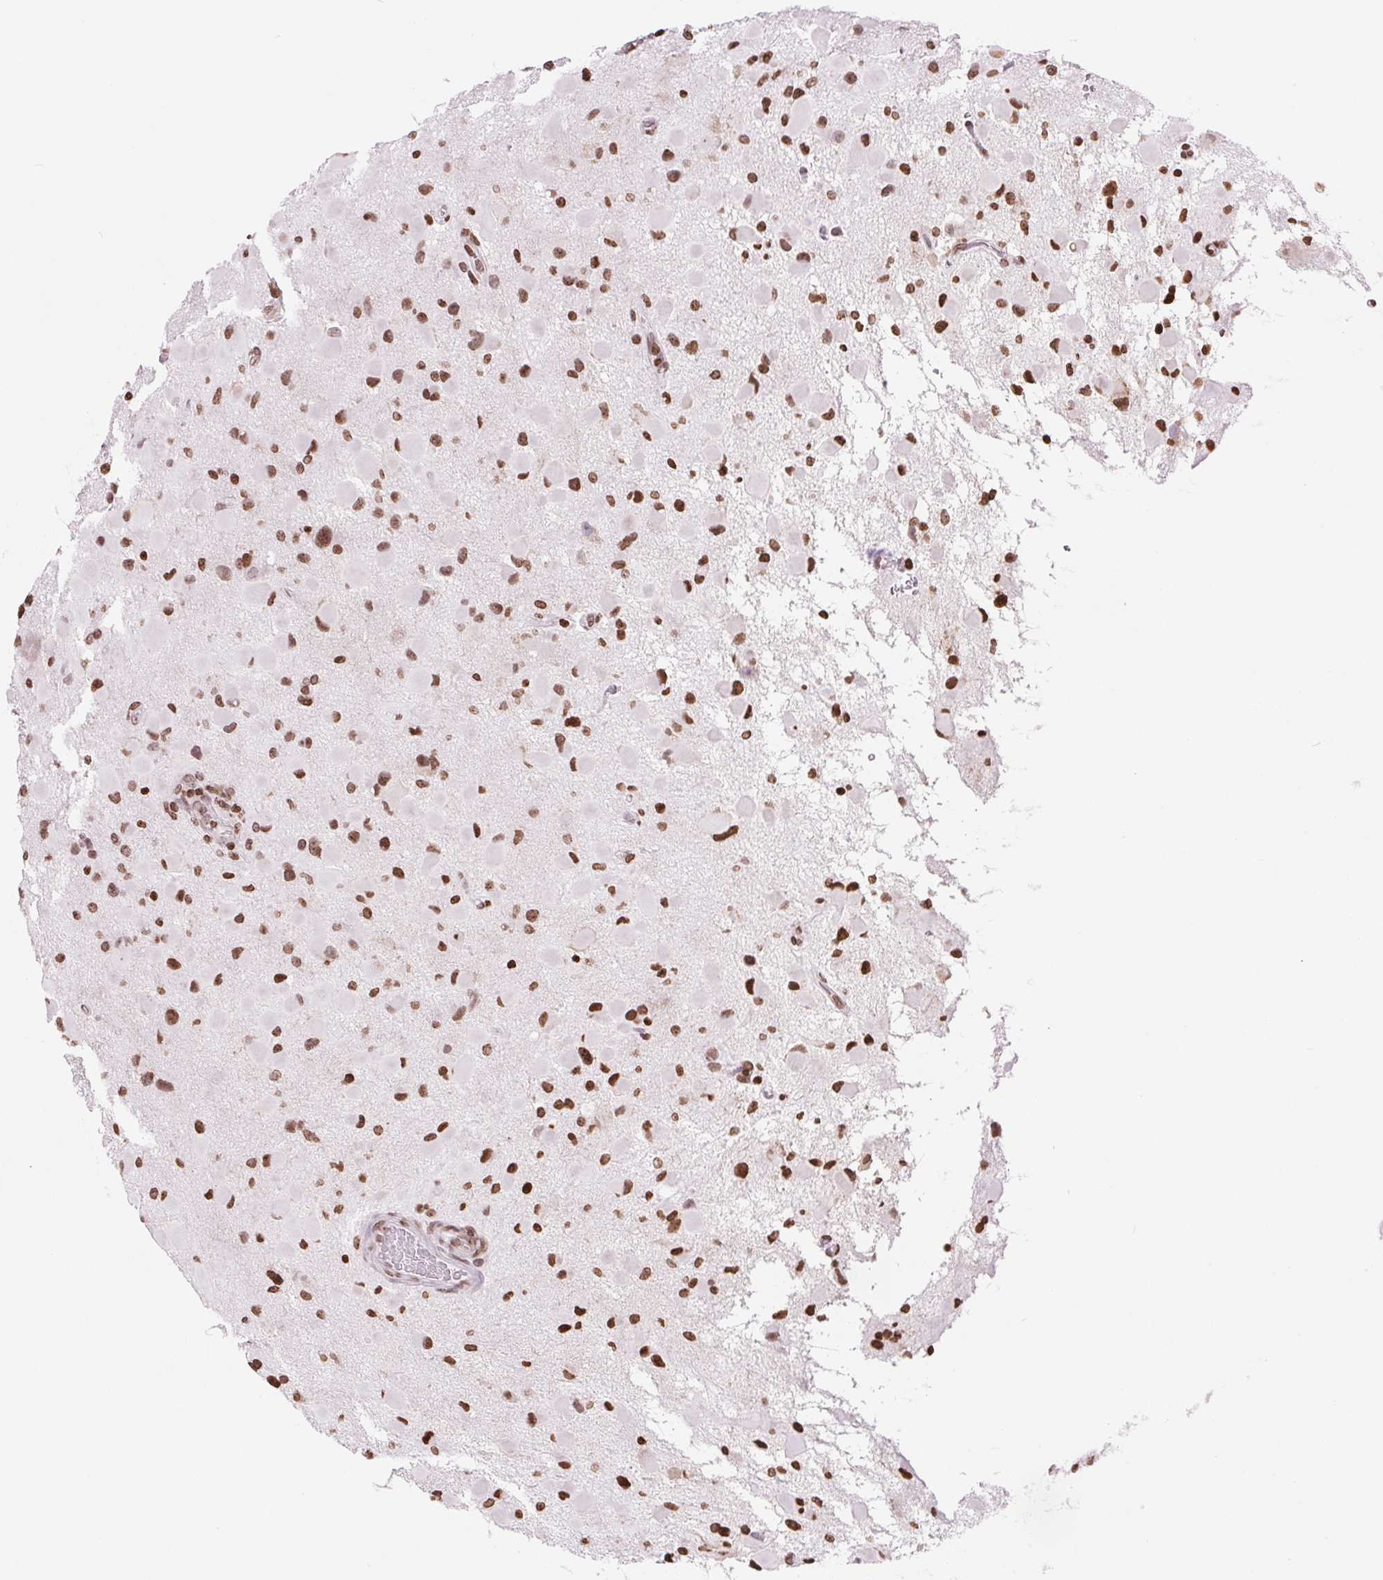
{"staining": {"intensity": "moderate", "quantity": ">75%", "location": "nuclear"}, "tissue": "glioma", "cell_type": "Tumor cells", "image_type": "cancer", "snomed": [{"axis": "morphology", "description": "Glioma, malignant, Low grade"}, {"axis": "topography", "description": "Brain"}], "caption": "This is an image of immunohistochemistry staining of glioma, which shows moderate expression in the nuclear of tumor cells.", "gene": "SMIM12", "patient": {"sex": "female", "age": 32}}